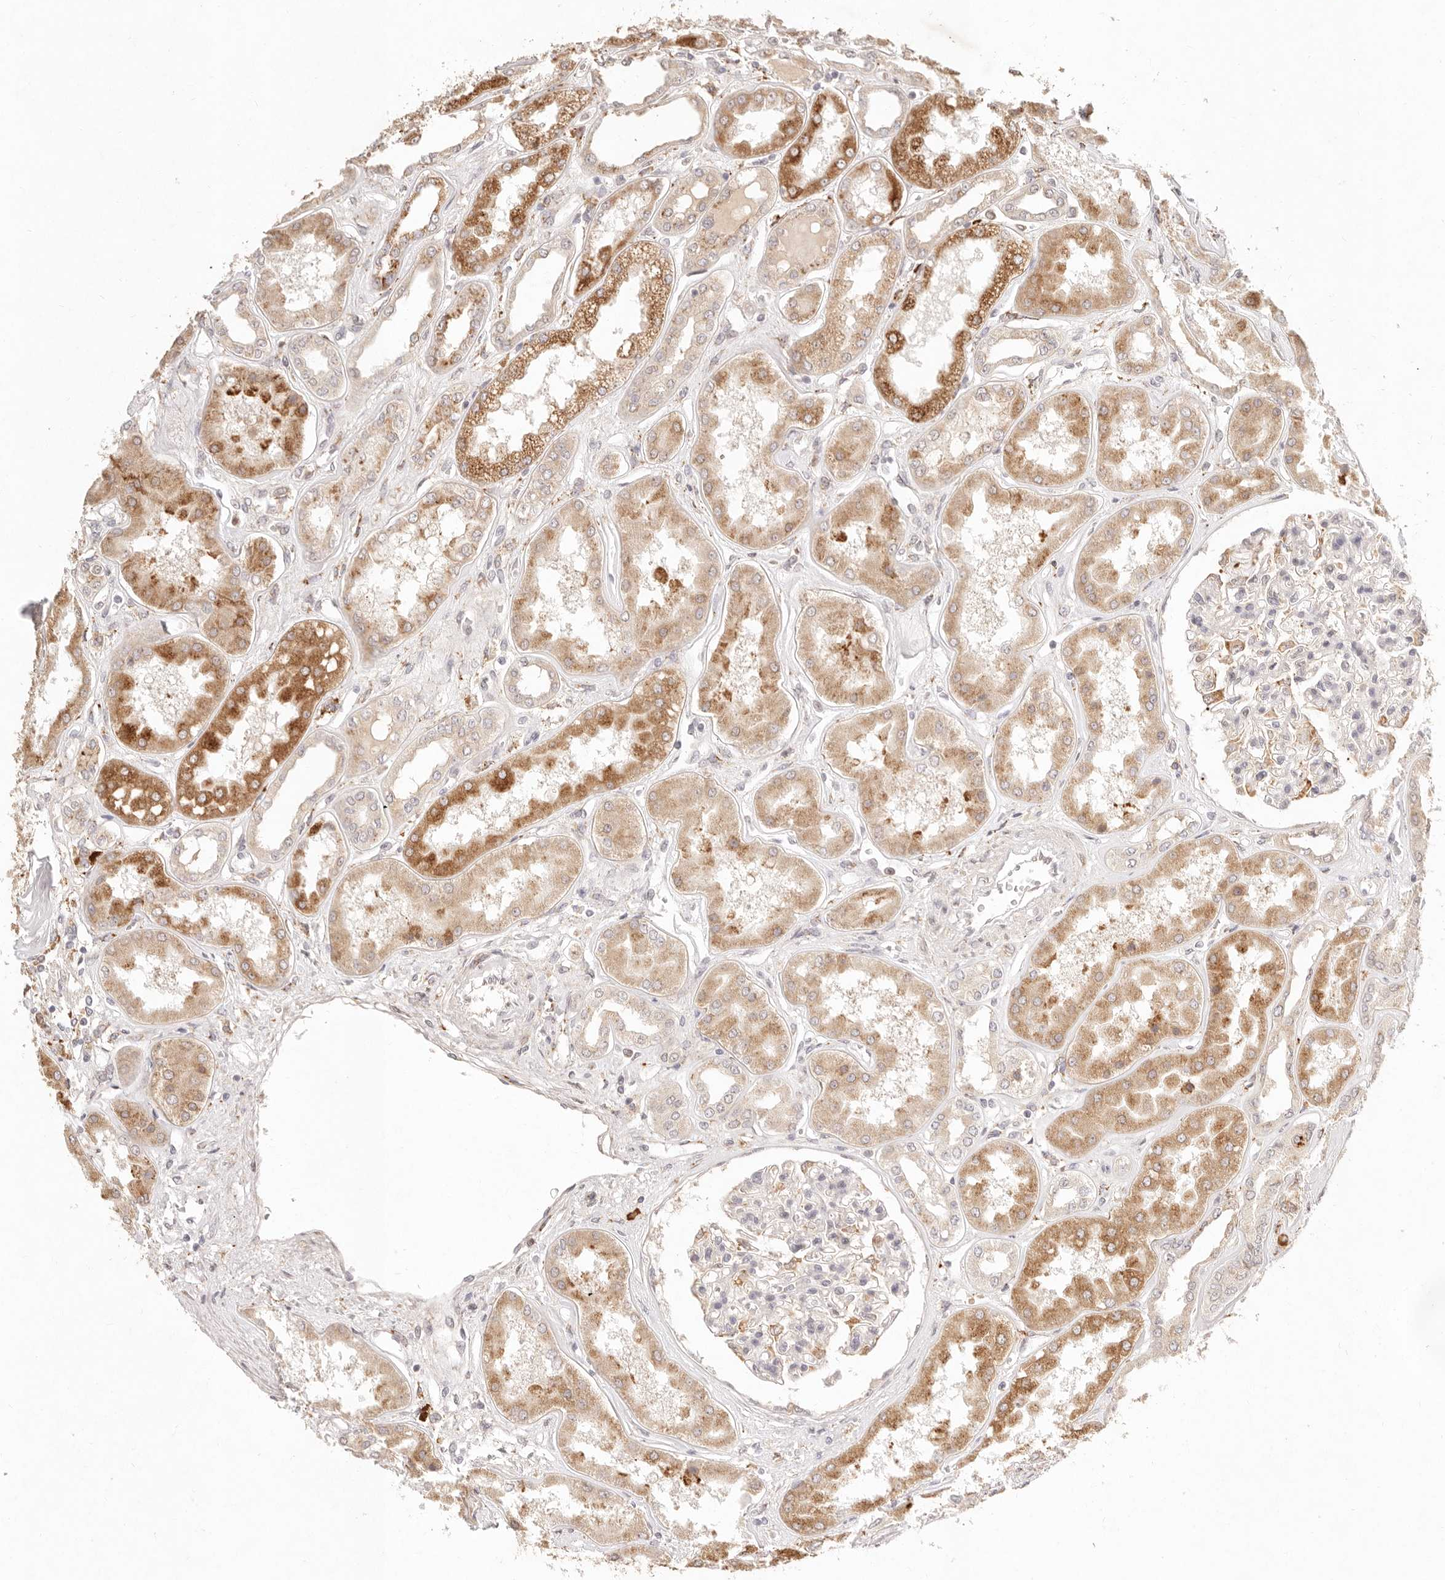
{"staining": {"intensity": "moderate", "quantity": "<25%", "location": "cytoplasmic/membranous"}, "tissue": "kidney", "cell_type": "Cells in glomeruli", "image_type": "normal", "snomed": [{"axis": "morphology", "description": "Normal tissue, NOS"}, {"axis": "topography", "description": "Kidney"}], "caption": "Immunohistochemical staining of normal human kidney displays moderate cytoplasmic/membranous protein expression in approximately <25% of cells in glomeruli. The staining was performed using DAB to visualize the protein expression in brown, while the nuclei were stained in blue with hematoxylin (Magnification: 20x).", "gene": "C1orf127", "patient": {"sex": "female", "age": 56}}